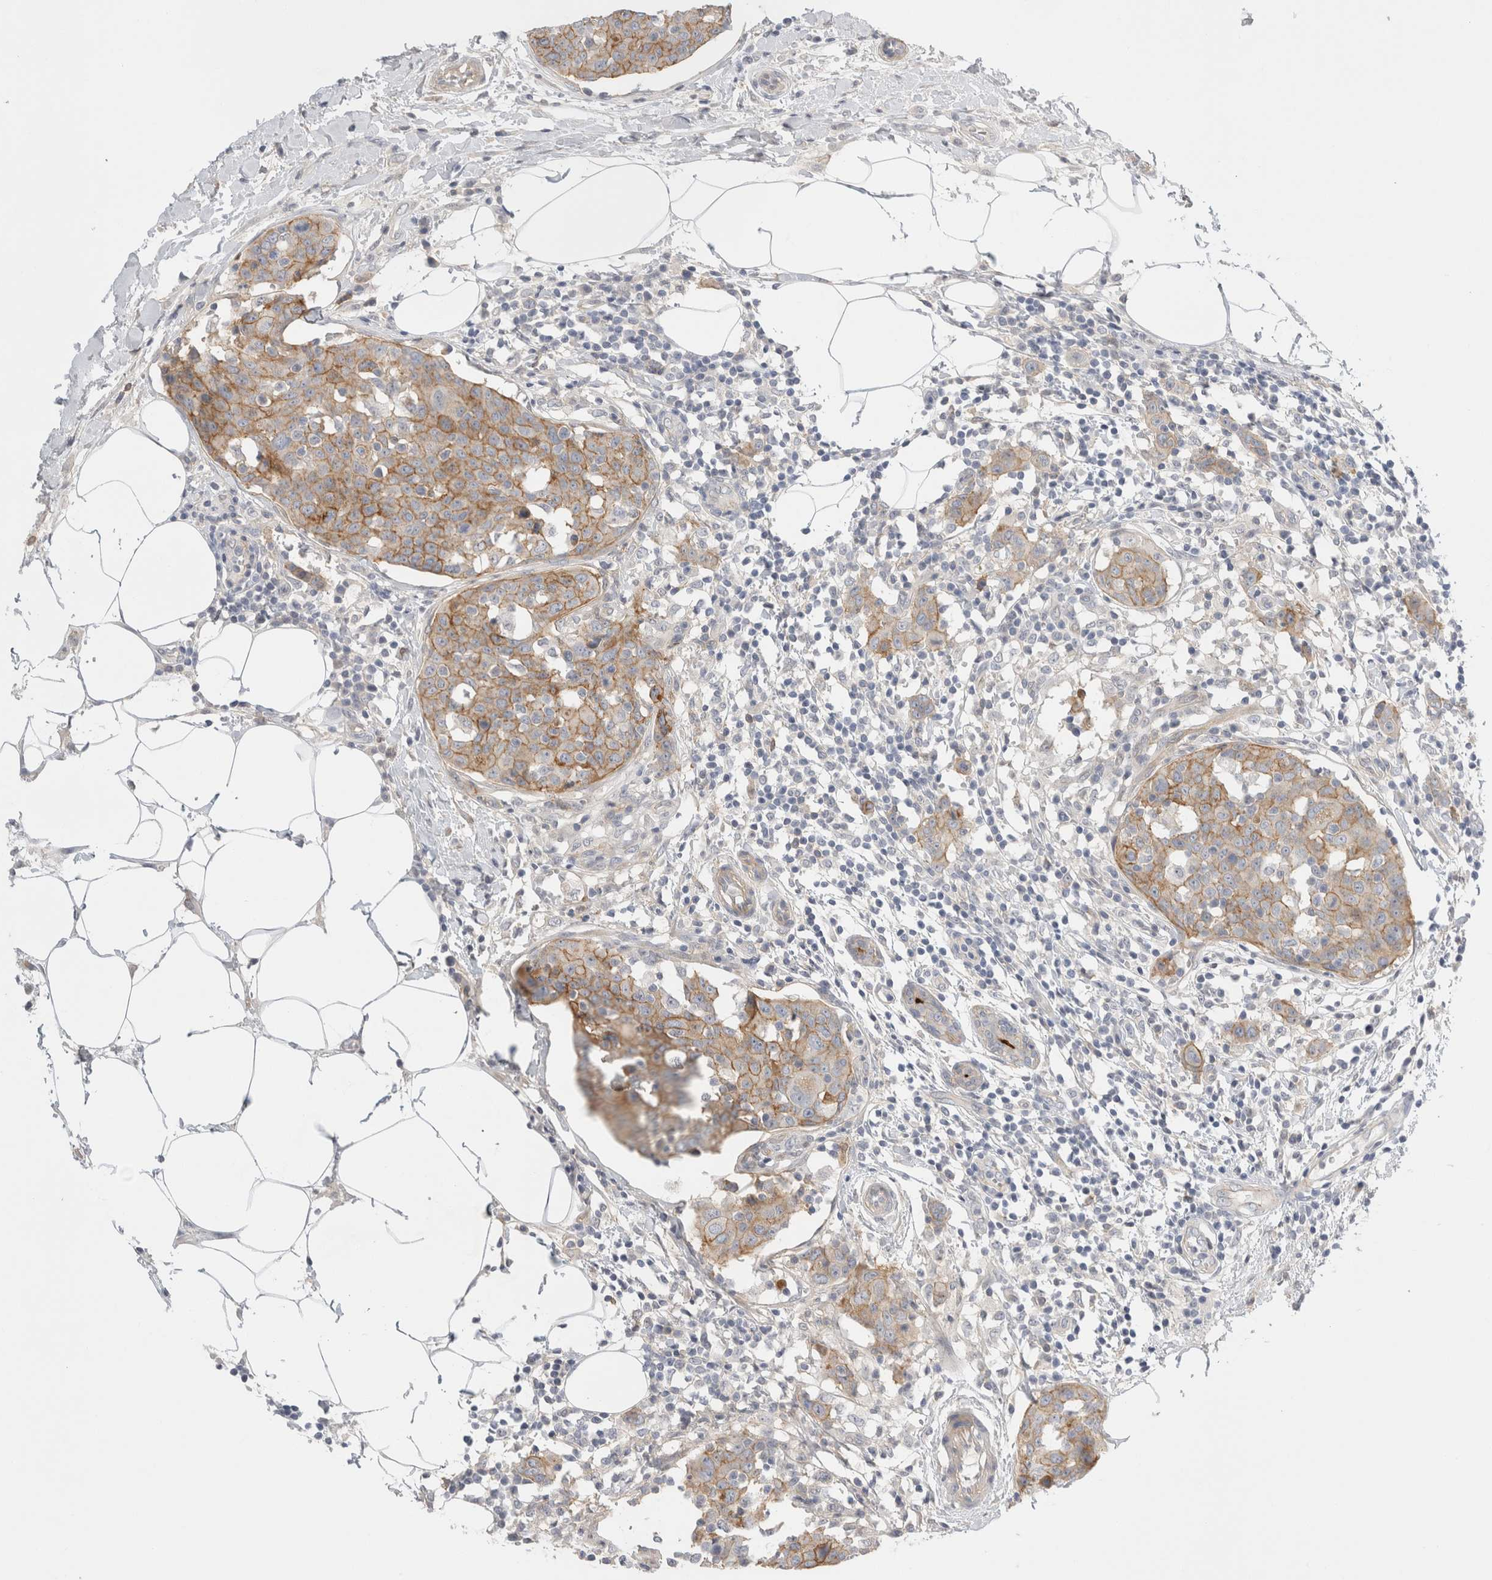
{"staining": {"intensity": "moderate", "quantity": ">75%", "location": "cytoplasmic/membranous"}, "tissue": "breast cancer", "cell_type": "Tumor cells", "image_type": "cancer", "snomed": [{"axis": "morphology", "description": "Normal tissue, NOS"}, {"axis": "morphology", "description": "Duct carcinoma"}, {"axis": "topography", "description": "Breast"}], "caption": "Brown immunohistochemical staining in breast intraductal carcinoma exhibits moderate cytoplasmic/membranous expression in approximately >75% of tumor cells. Immunohistochemistry (ihc) stains the protein of interest in brown and the nuclei are stained blue.", "gene": "VANGL1", "patient": {"sex": "female", "age": 37}}